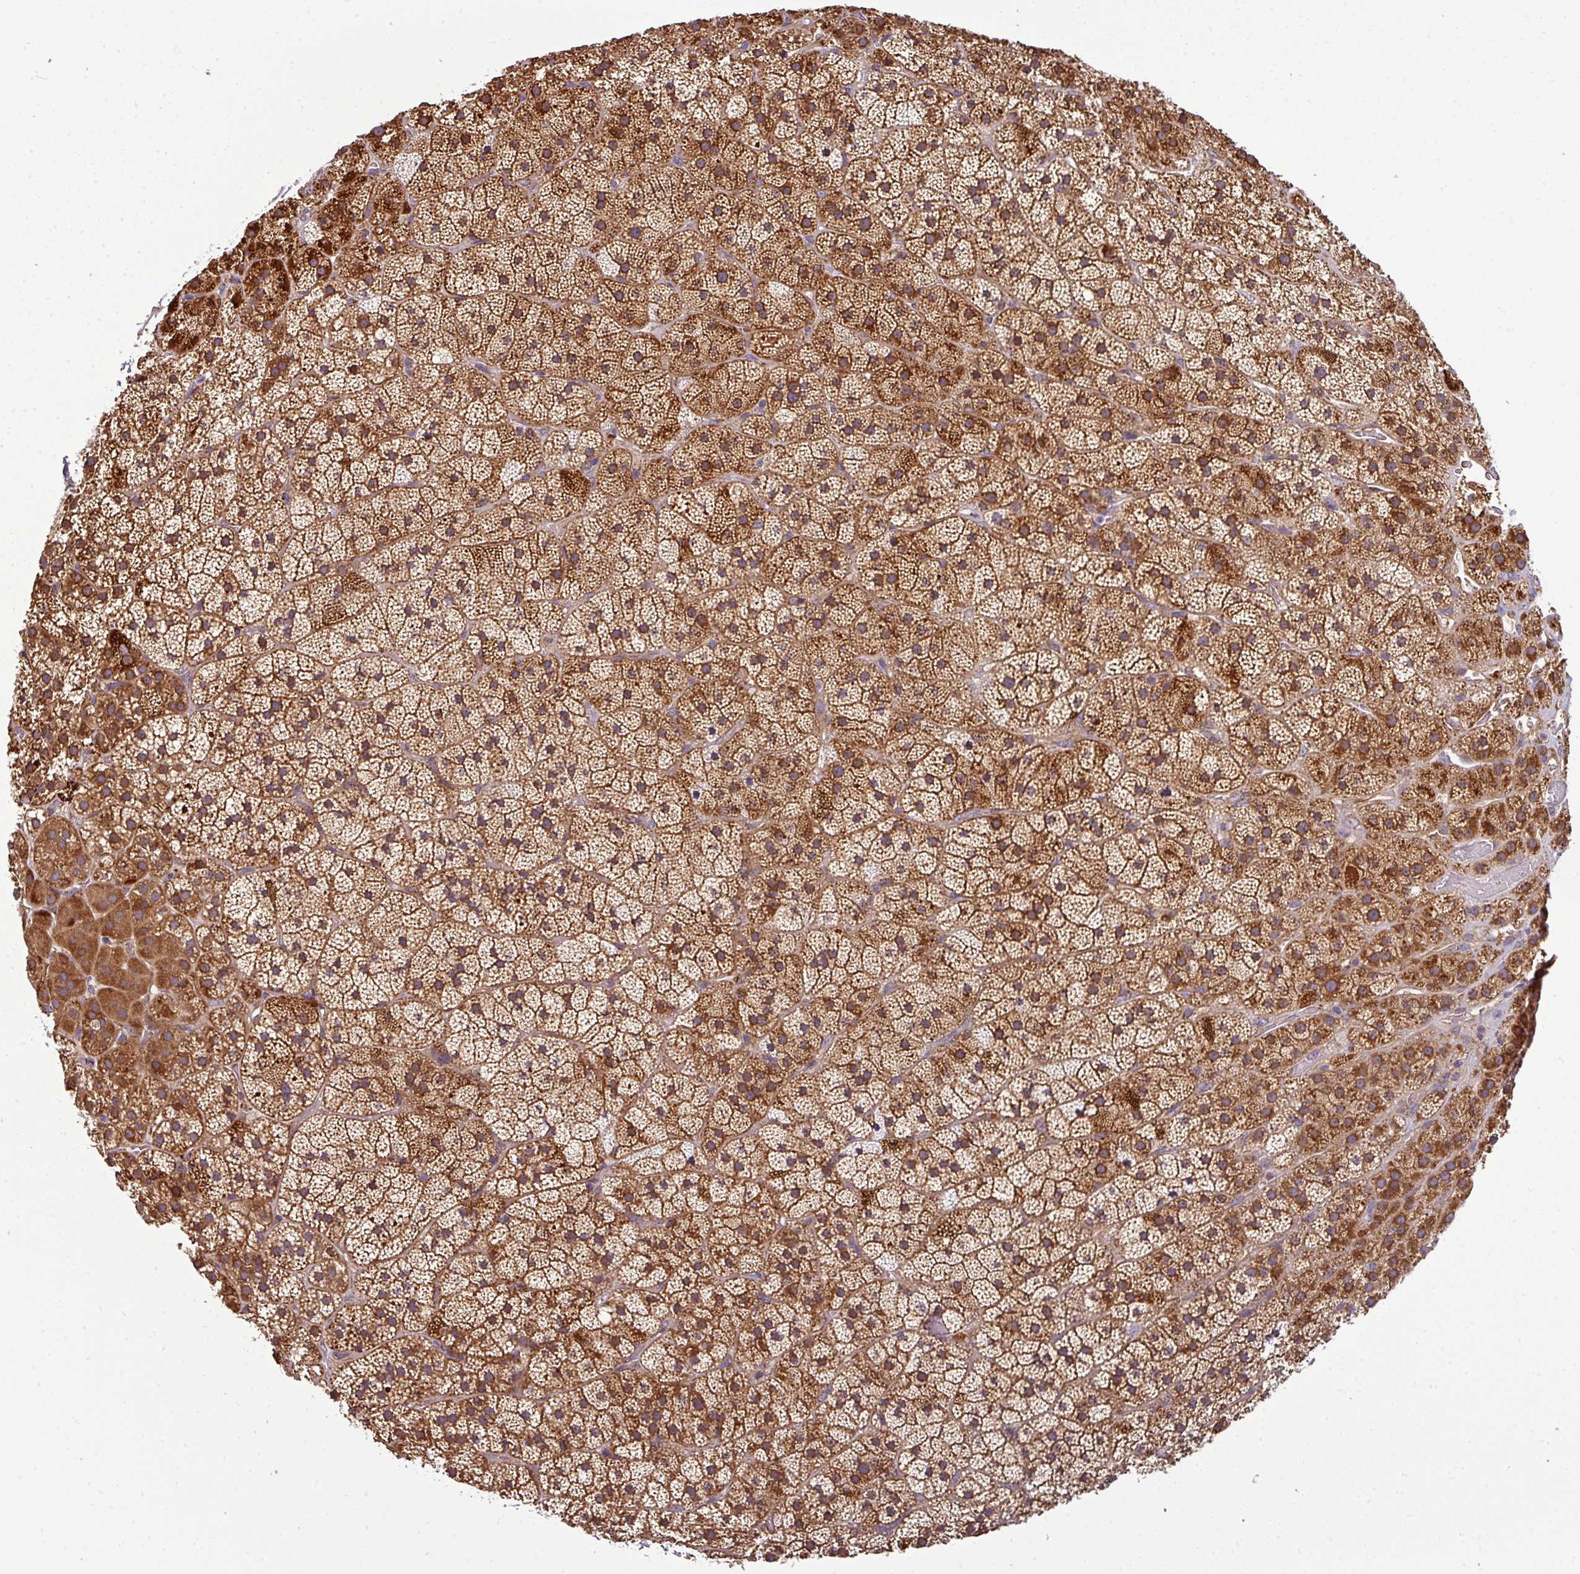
{"staining": {"intensity": "strong", "quantity": ">75%", "location": "cytoplasmic/membranous"}, "tissue": "adrenal gland", "cell_type": "Glandular cells", "image_type": "normal", "snomed": [{"axis": "morphology", "description": "Normal tissue, NOS"}, {"axis": "topography", "description": "Adrenal gland"}], "caption": "Human adrenal gland stained for a protein (brown) demonstrates strong cytoplasmic/membranous positive positivity in approximately >75% of glandular cells.", "gene": "PRELID3B", "patient": {"sex": "male", "age": 57}}